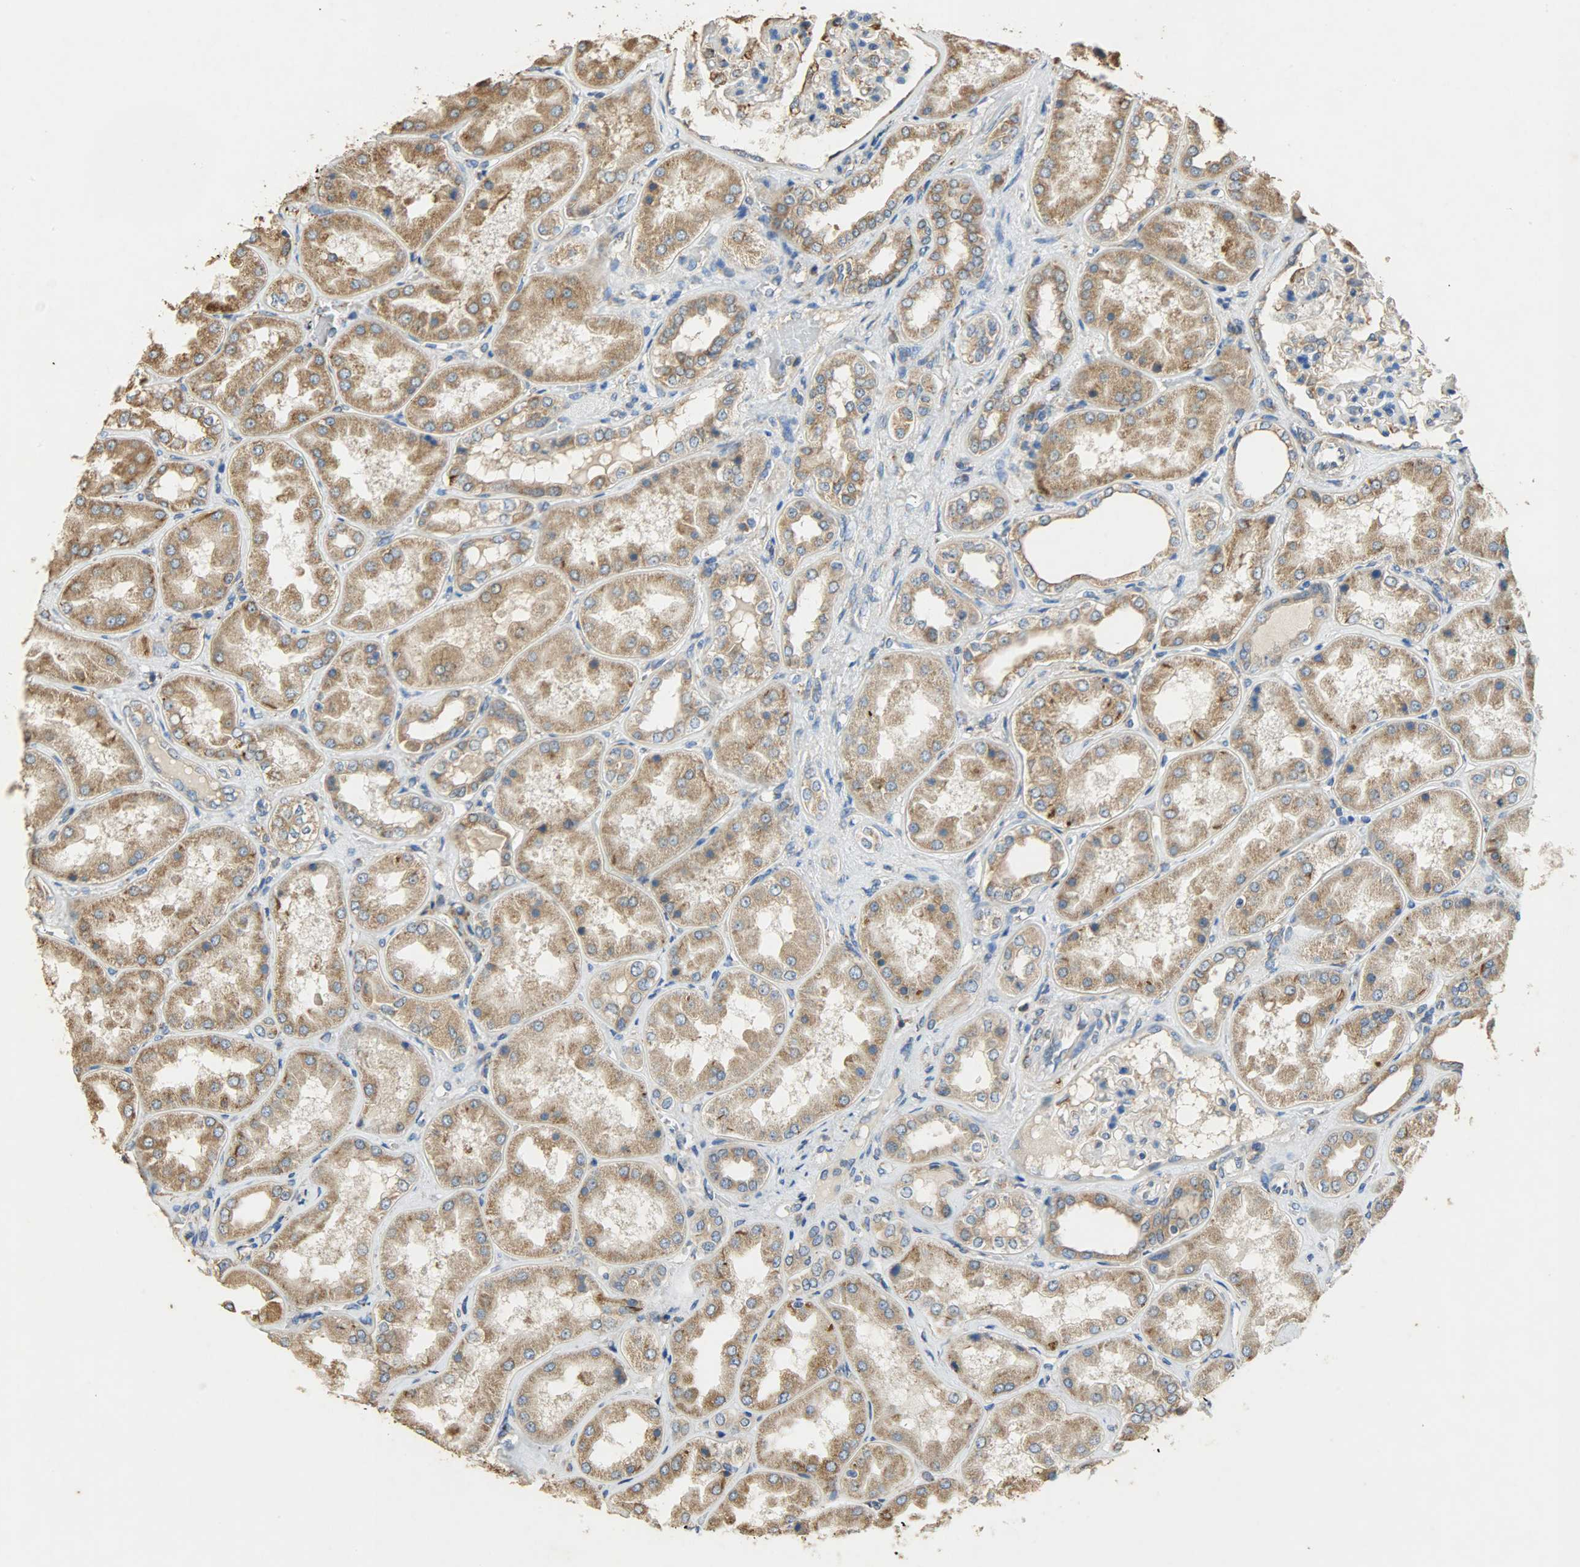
{"staining": {"intensity": "weak", "quantity": ">75%", "location": "cytoplasmic/membranous"}, "tissue": "kidney", "cell_type": "Cells in glomeruli", "image_type": "normal", "snomed": [{"axis": "morphology", "description": "Normal tissue, NOS"}, {"axis": "topography", "description": "Kidney"}], "caption": "A histopathology image of kidney stained for a protein demonstrates weak cytoplasmic/membranous brown staining in cells in glomeruli.", "gene": "HSPA5", "patient": {"sex": "female", "age": 56}}